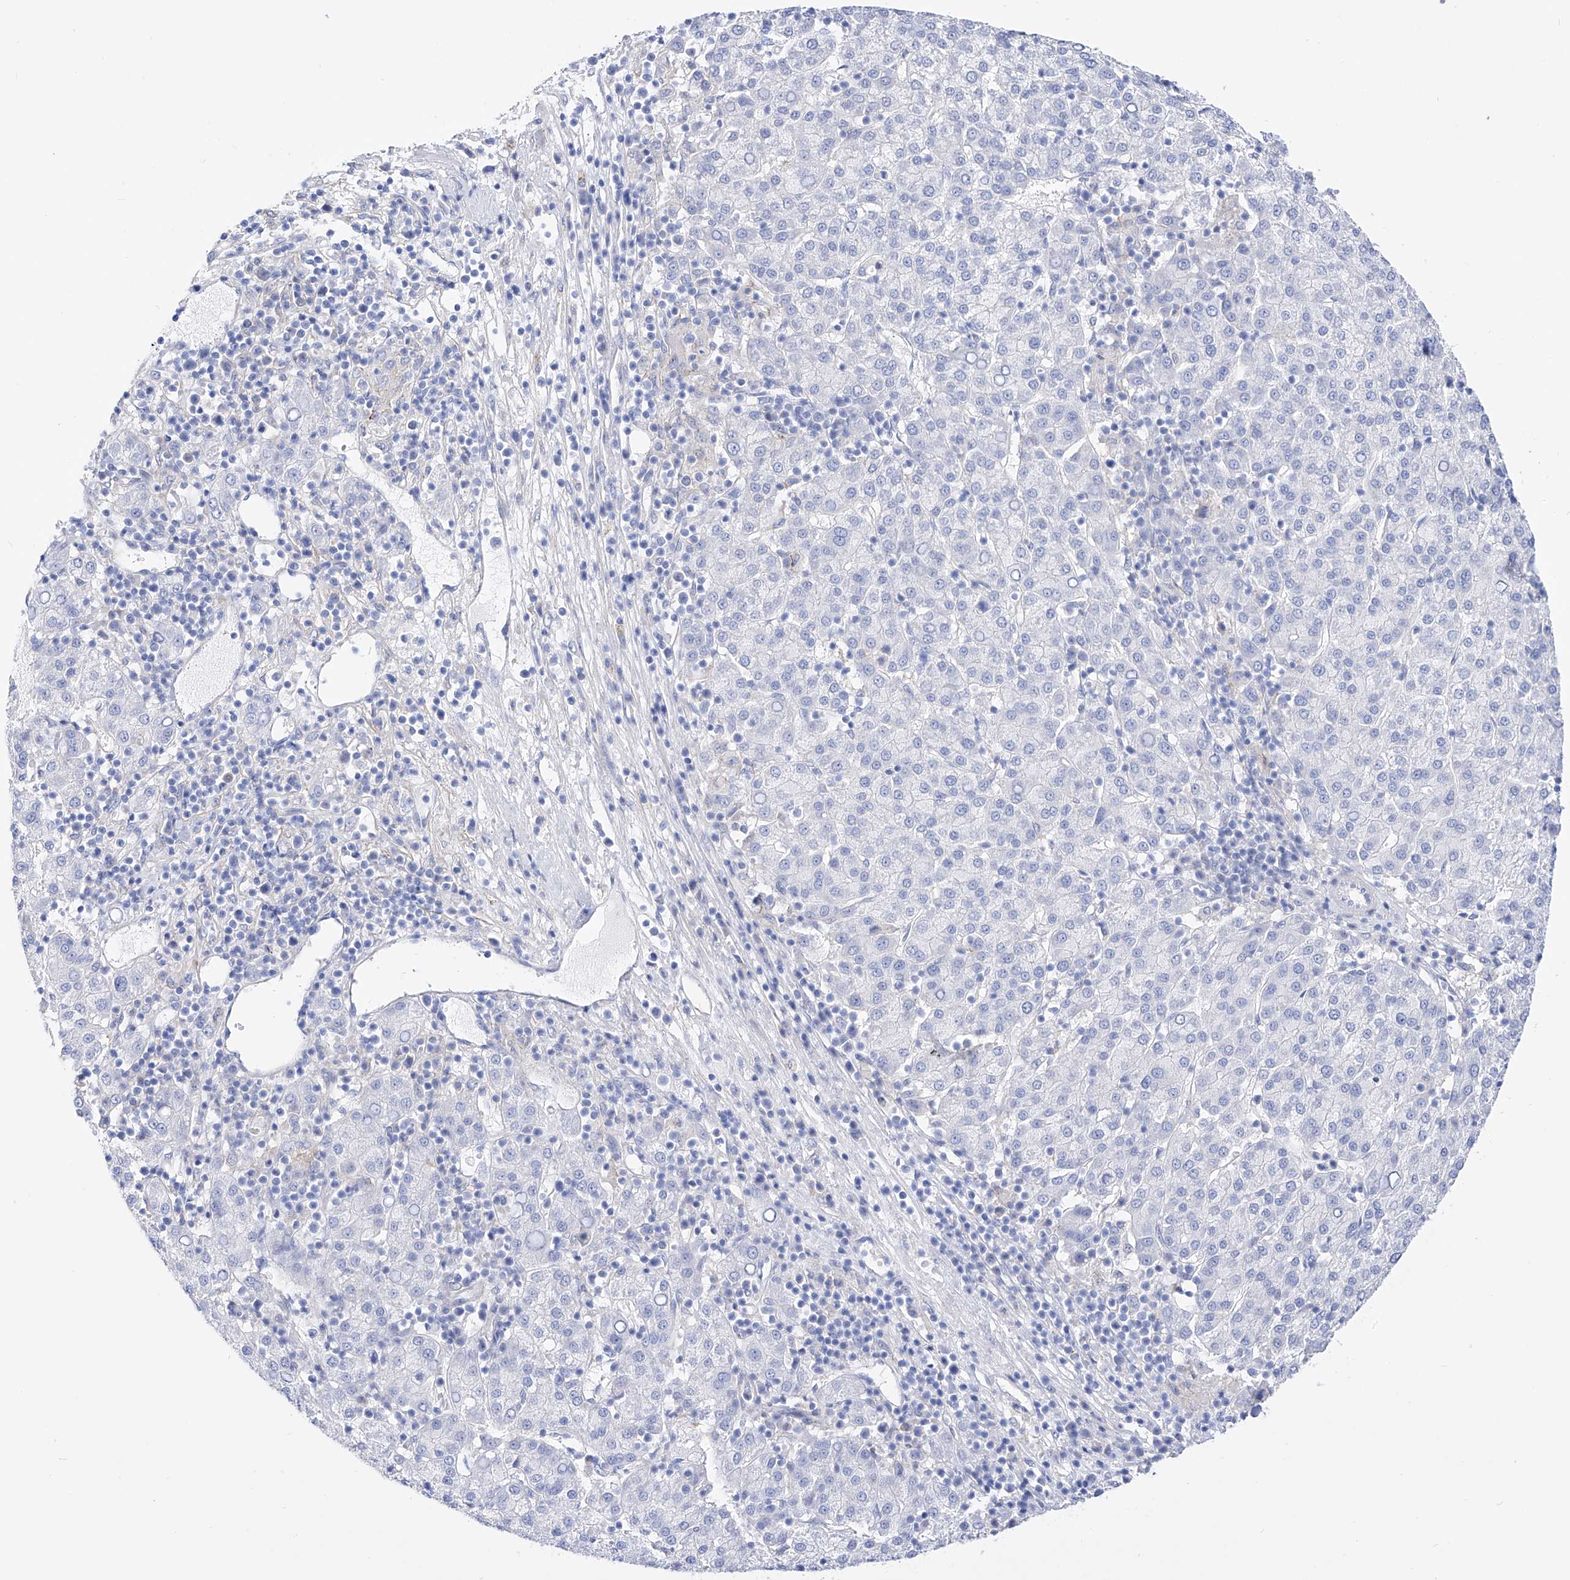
{"staining": {"intensity": "negative", "quantity": "none", "location": "none"}, "tissue": "liver cancer", "cell_type": "Tumor cells", "image_type": "cancer", "snomed": [{"axis": "morphology", "description": "Carcinoma, Hepatocellular, NOS"}, {"axis": "topography", "description": "Liver"}], "caption": "An IHC photomicrograph of liver hepatocellular carcinoma is shown. There is no staining in tumor cells of liver hepatocellular carcinoma.", "gene": "ZNF653", "patient": {"sex": "female", "age": 58}}